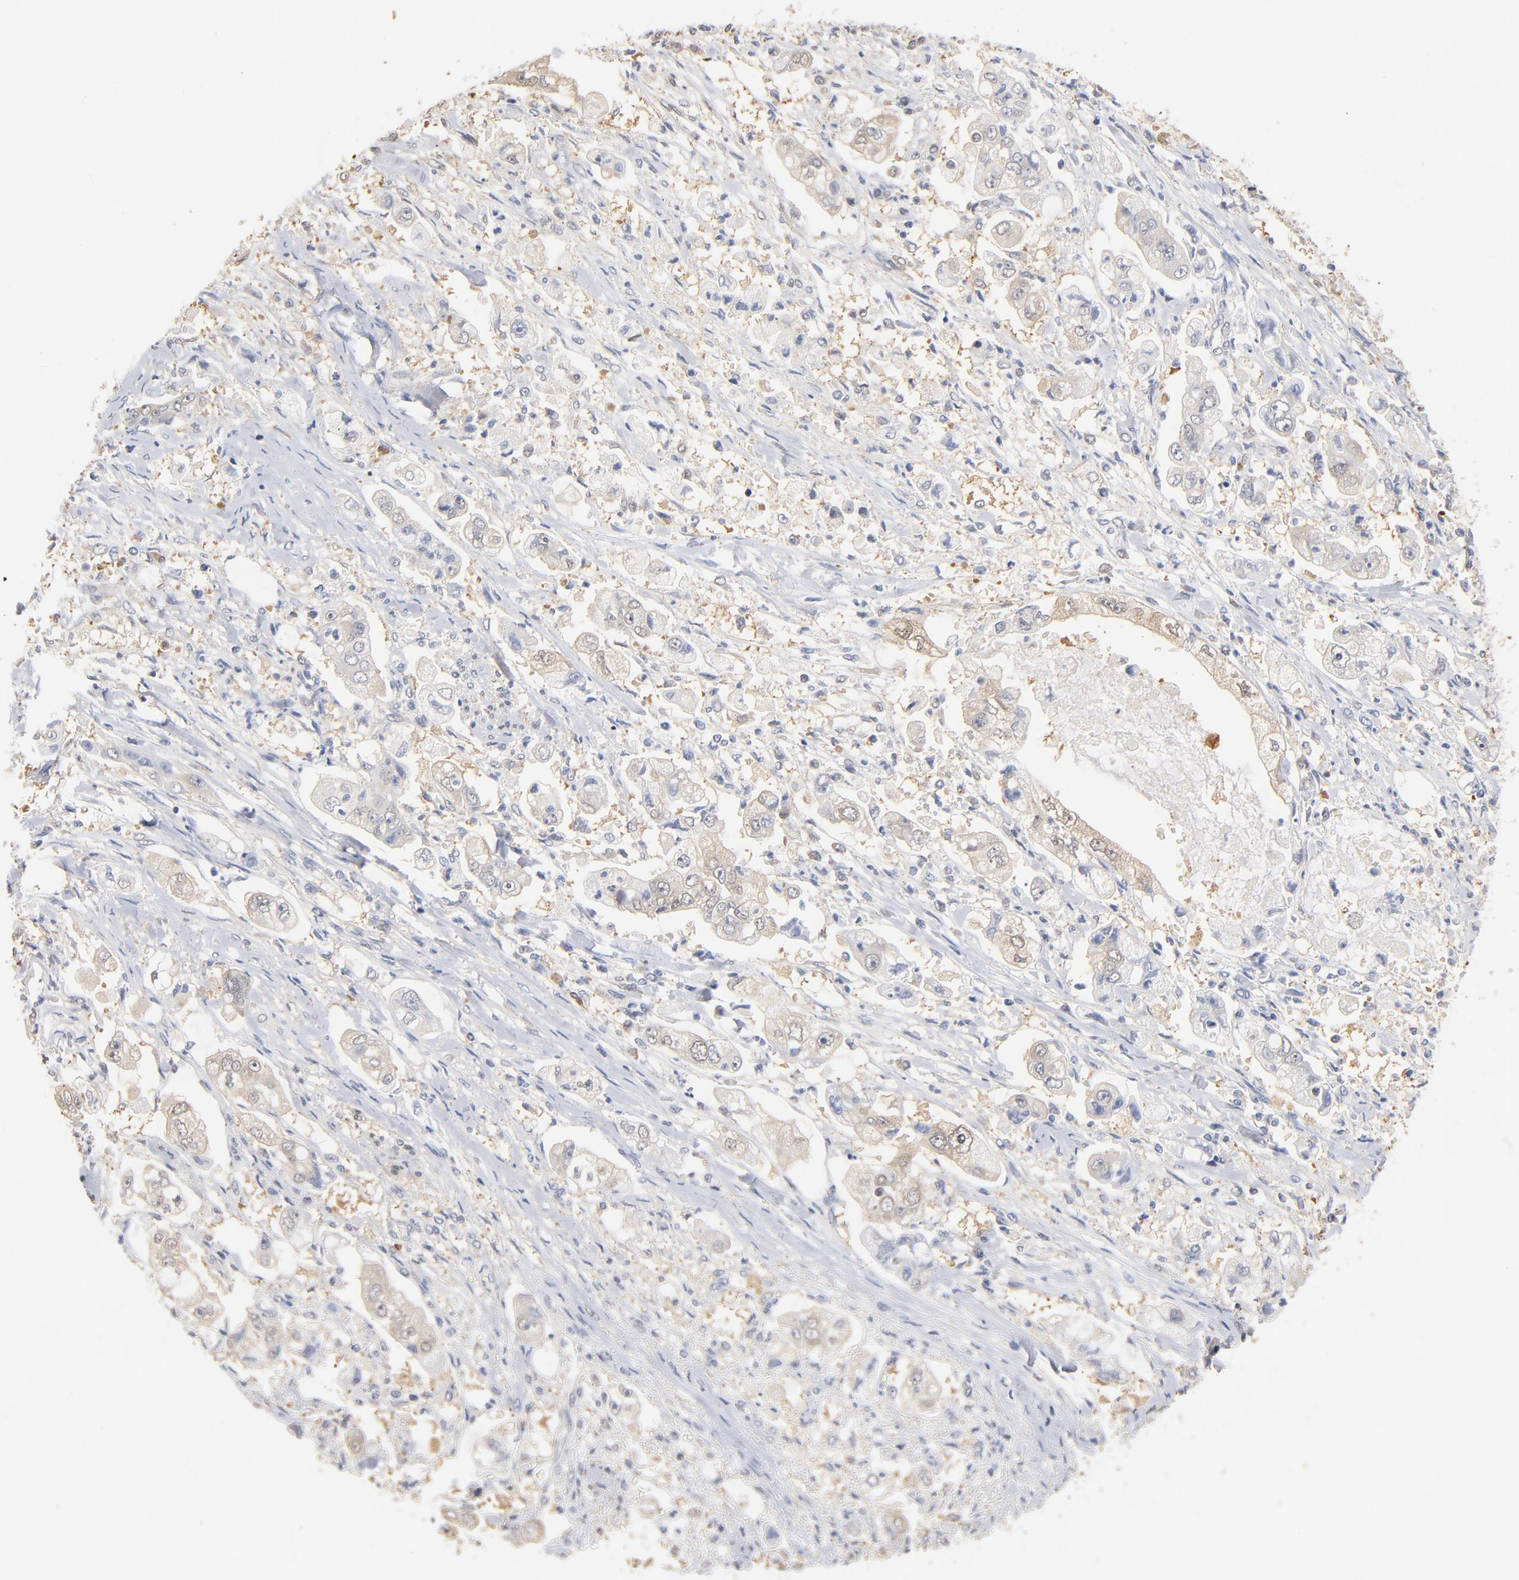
{"staining": {"intensity": "moderate", "quantity": "25%-75%", "location": "cytoplasmic/membranous"}, "tissue": "stomach cancer", "cell_type": "Tumor cells", "image_type": "cancer", "snomed": [{"axis": "morphology", "description": "Adenocarcinoma, NOS"}, {"axis": "topography", "description": "Stomach"}], "caption": "Moderate cytoplasmic/membranous protein expression is appreciated in approximately 25%-75% of tumor cells in stomach cancer. (brown staining indicates protein expression, while blue staining denotes nuclei).", "gene": "MIF", "patient": {"sex": "male", "age": 62}}